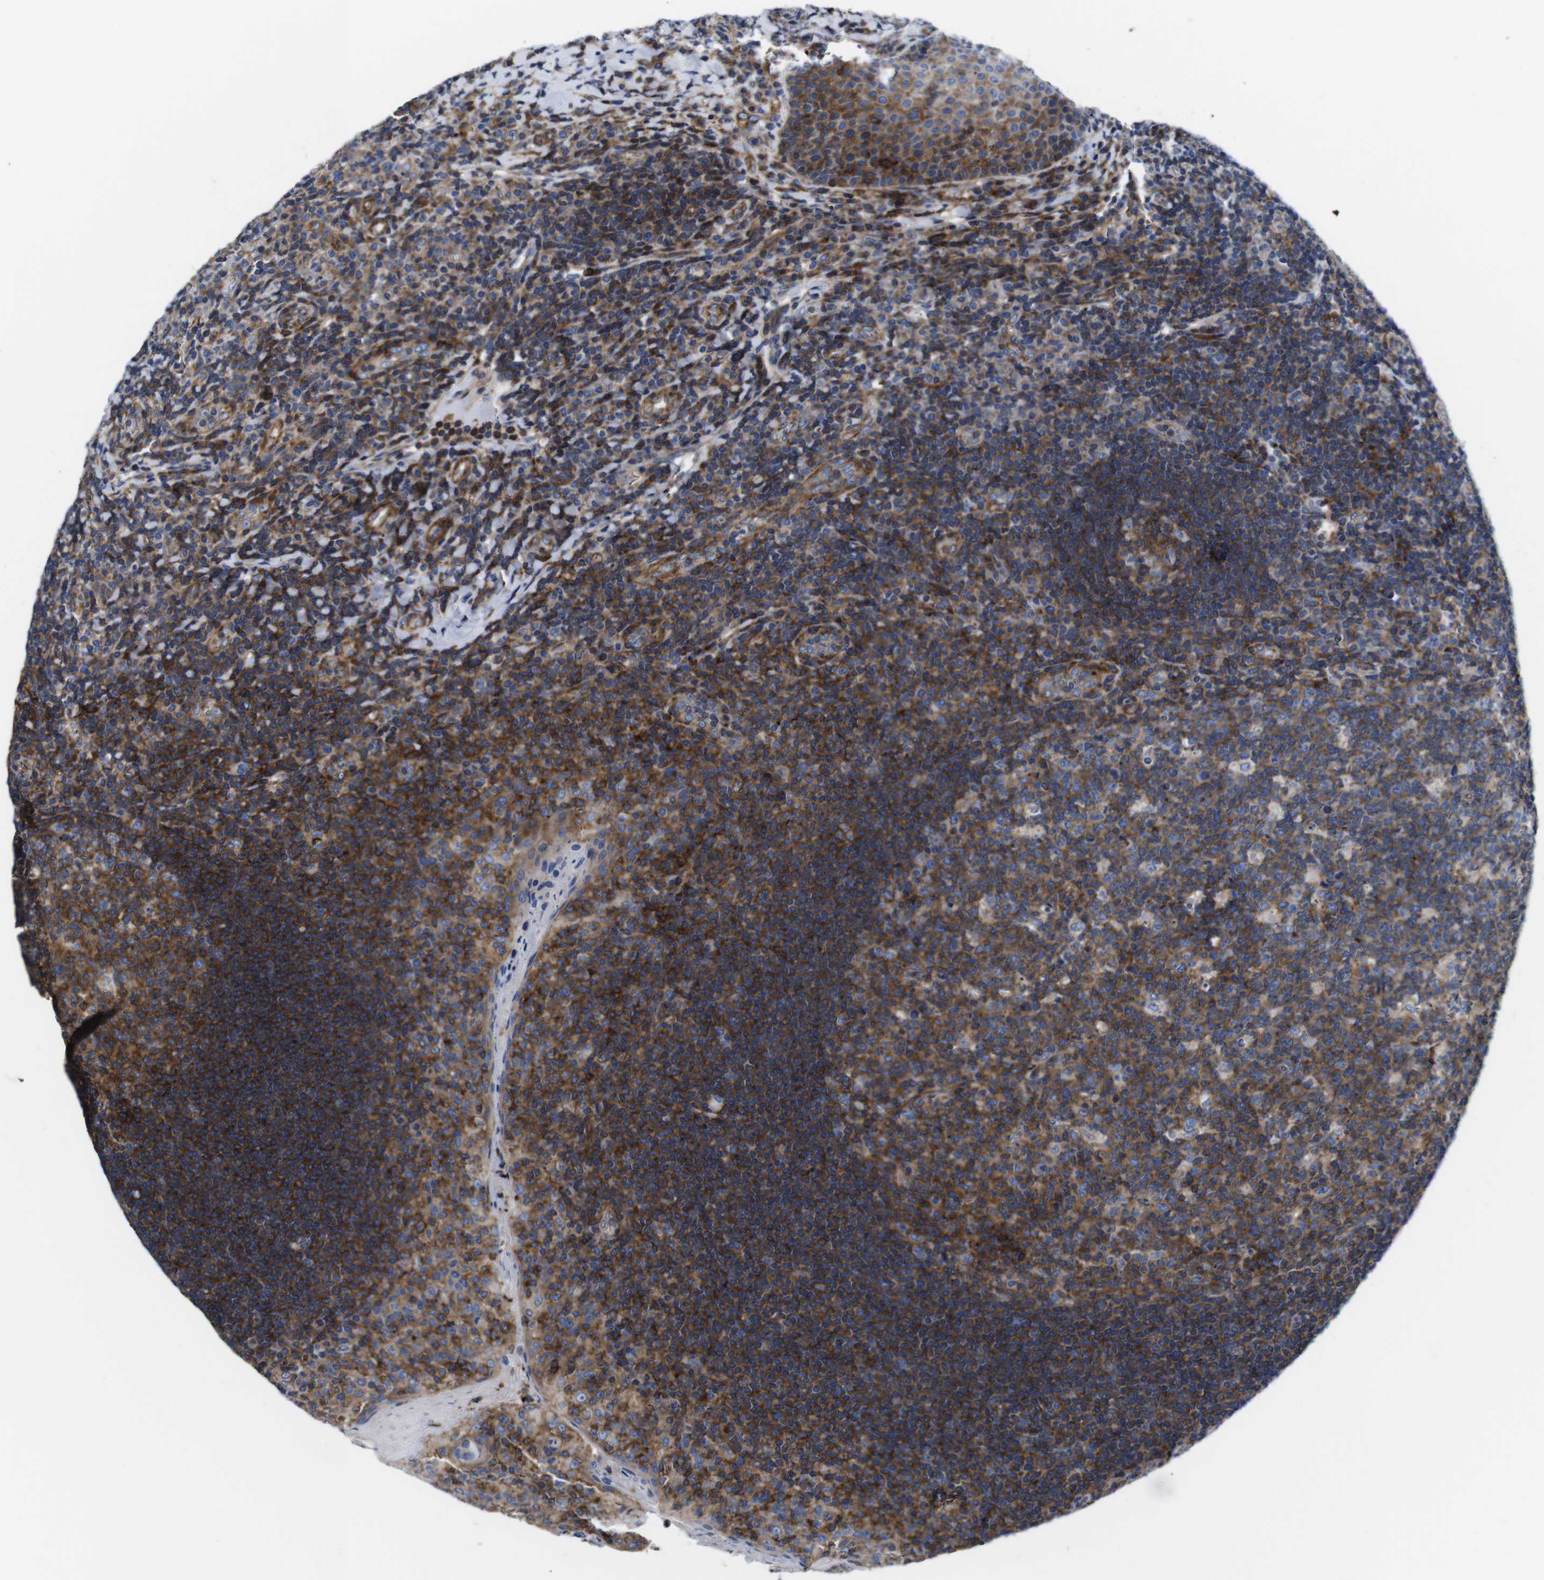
{"staining": {"intensity": "moderate", "quantity": ">75%", "location": "cytoplasmic/membranous"}, "tissue": "tonsil", "cell_type": "Germinal center cells", "image_type": "normal", "snomed": [{"axis": "morphology", "description": "Normal tissue, NOS"}, {"axis": "topography", "description": "Tonsil"}], "caption": "Protein expression analysis of benign tonsil displays moderate cytoplasmic/membranous expression in approximately >75% of germinal center cells. The protein is shown in brown color, while the nuclei are stained blue.", "gene": "GPR4", "patient": {"sex": "male", "age": 17}}